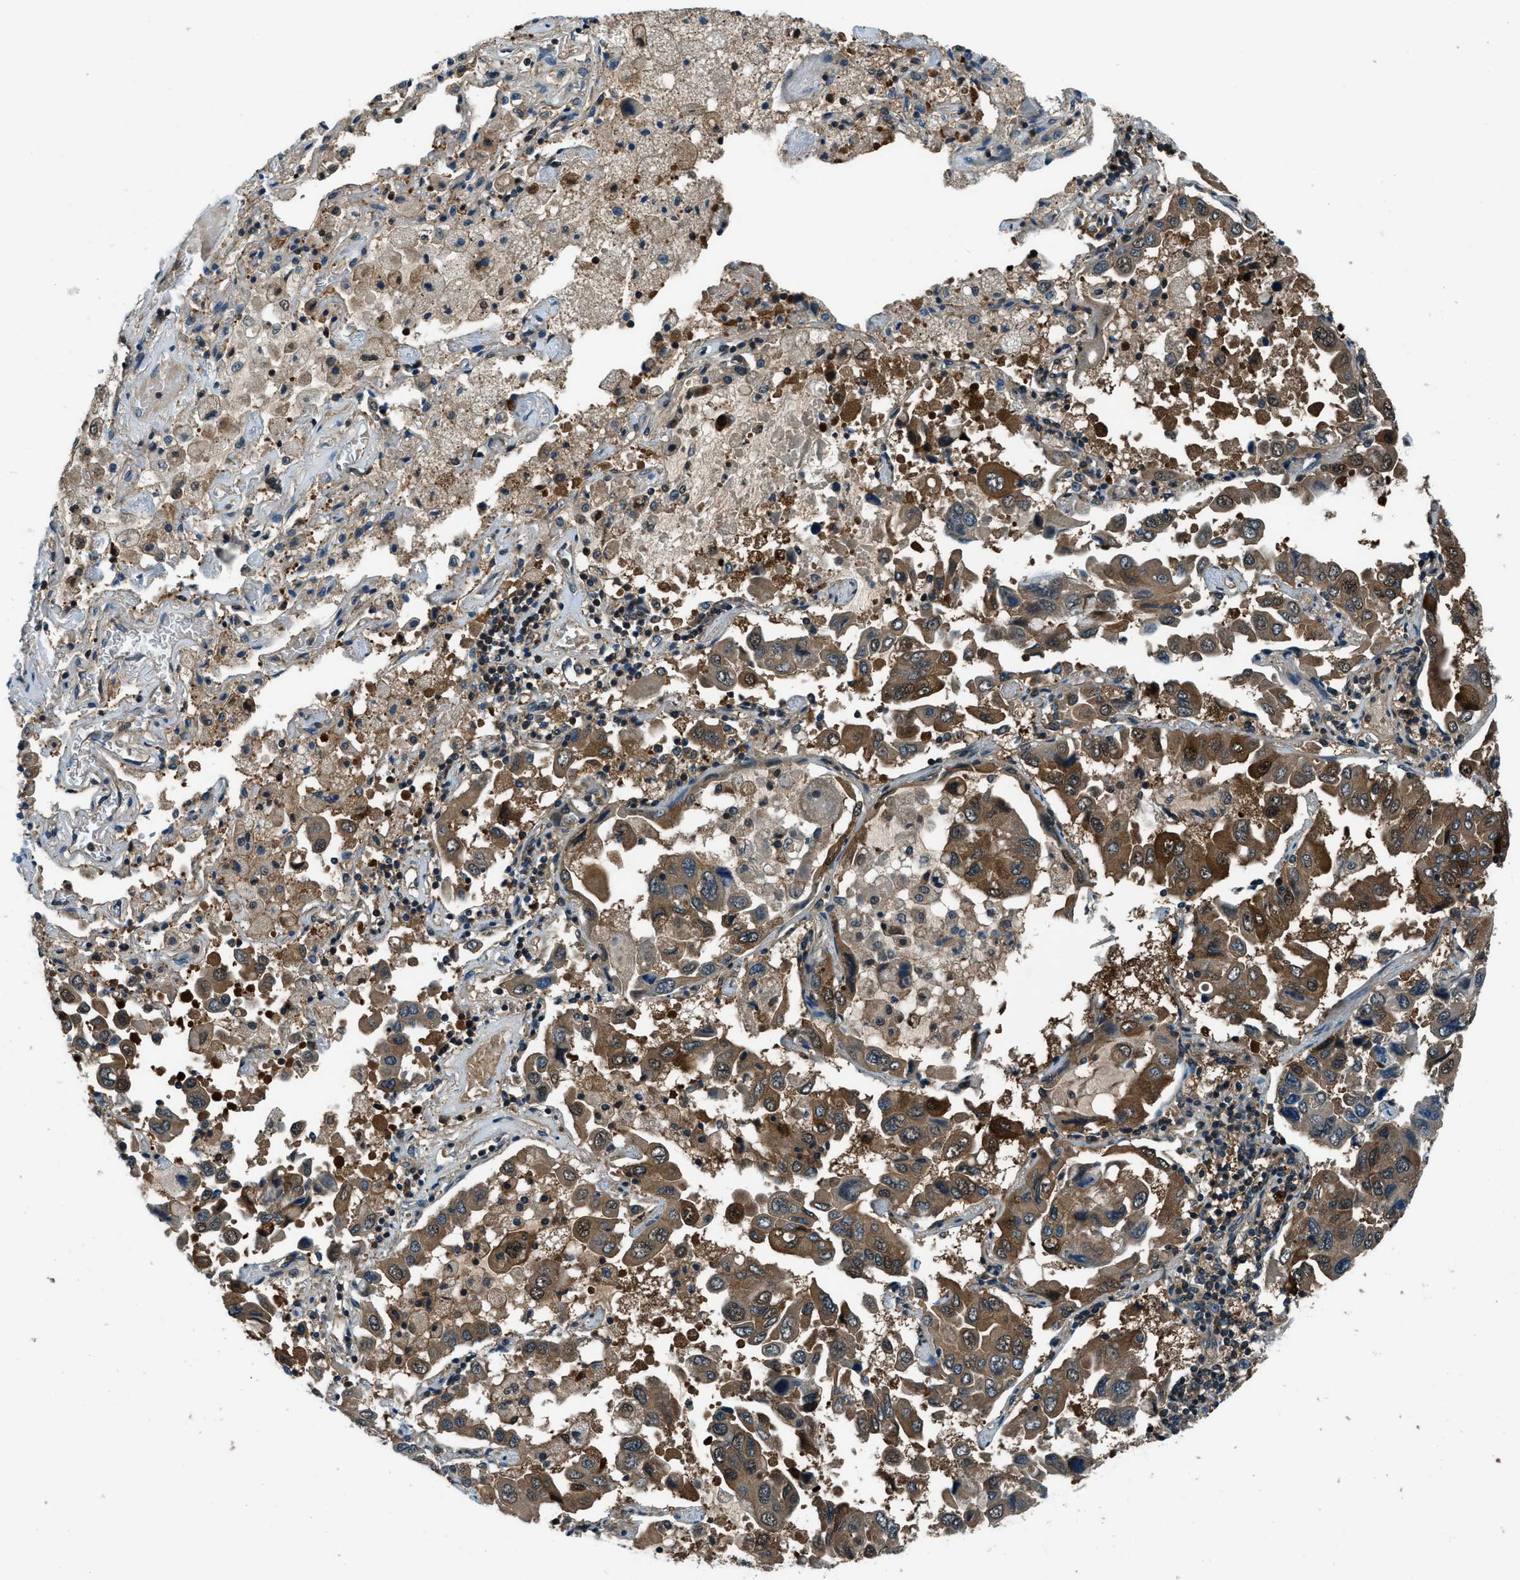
{"staining": {"intensity": "strong", "quantity": ">75%", "location": "cytoplasmic/membranous,nuclear"}, "tissue": "lung cancer", "cell_type": "Tumor cells", "image_type": "cancer", "snomed": [{"axis": "morphology", "description": "Adenocarcinoma, NOS"}, {"axis": "topography", "description": "Lung"}], "caption": "Lung cancer stained with DAB (3,3'-diaminobenzidine) IHC exhibits high levels of strong cytoplasmic/membranous and nuclear staining in about >75% of tumor cells.", "gene": "HEBP2", "patient": {"sex": "male", "age": 64}}